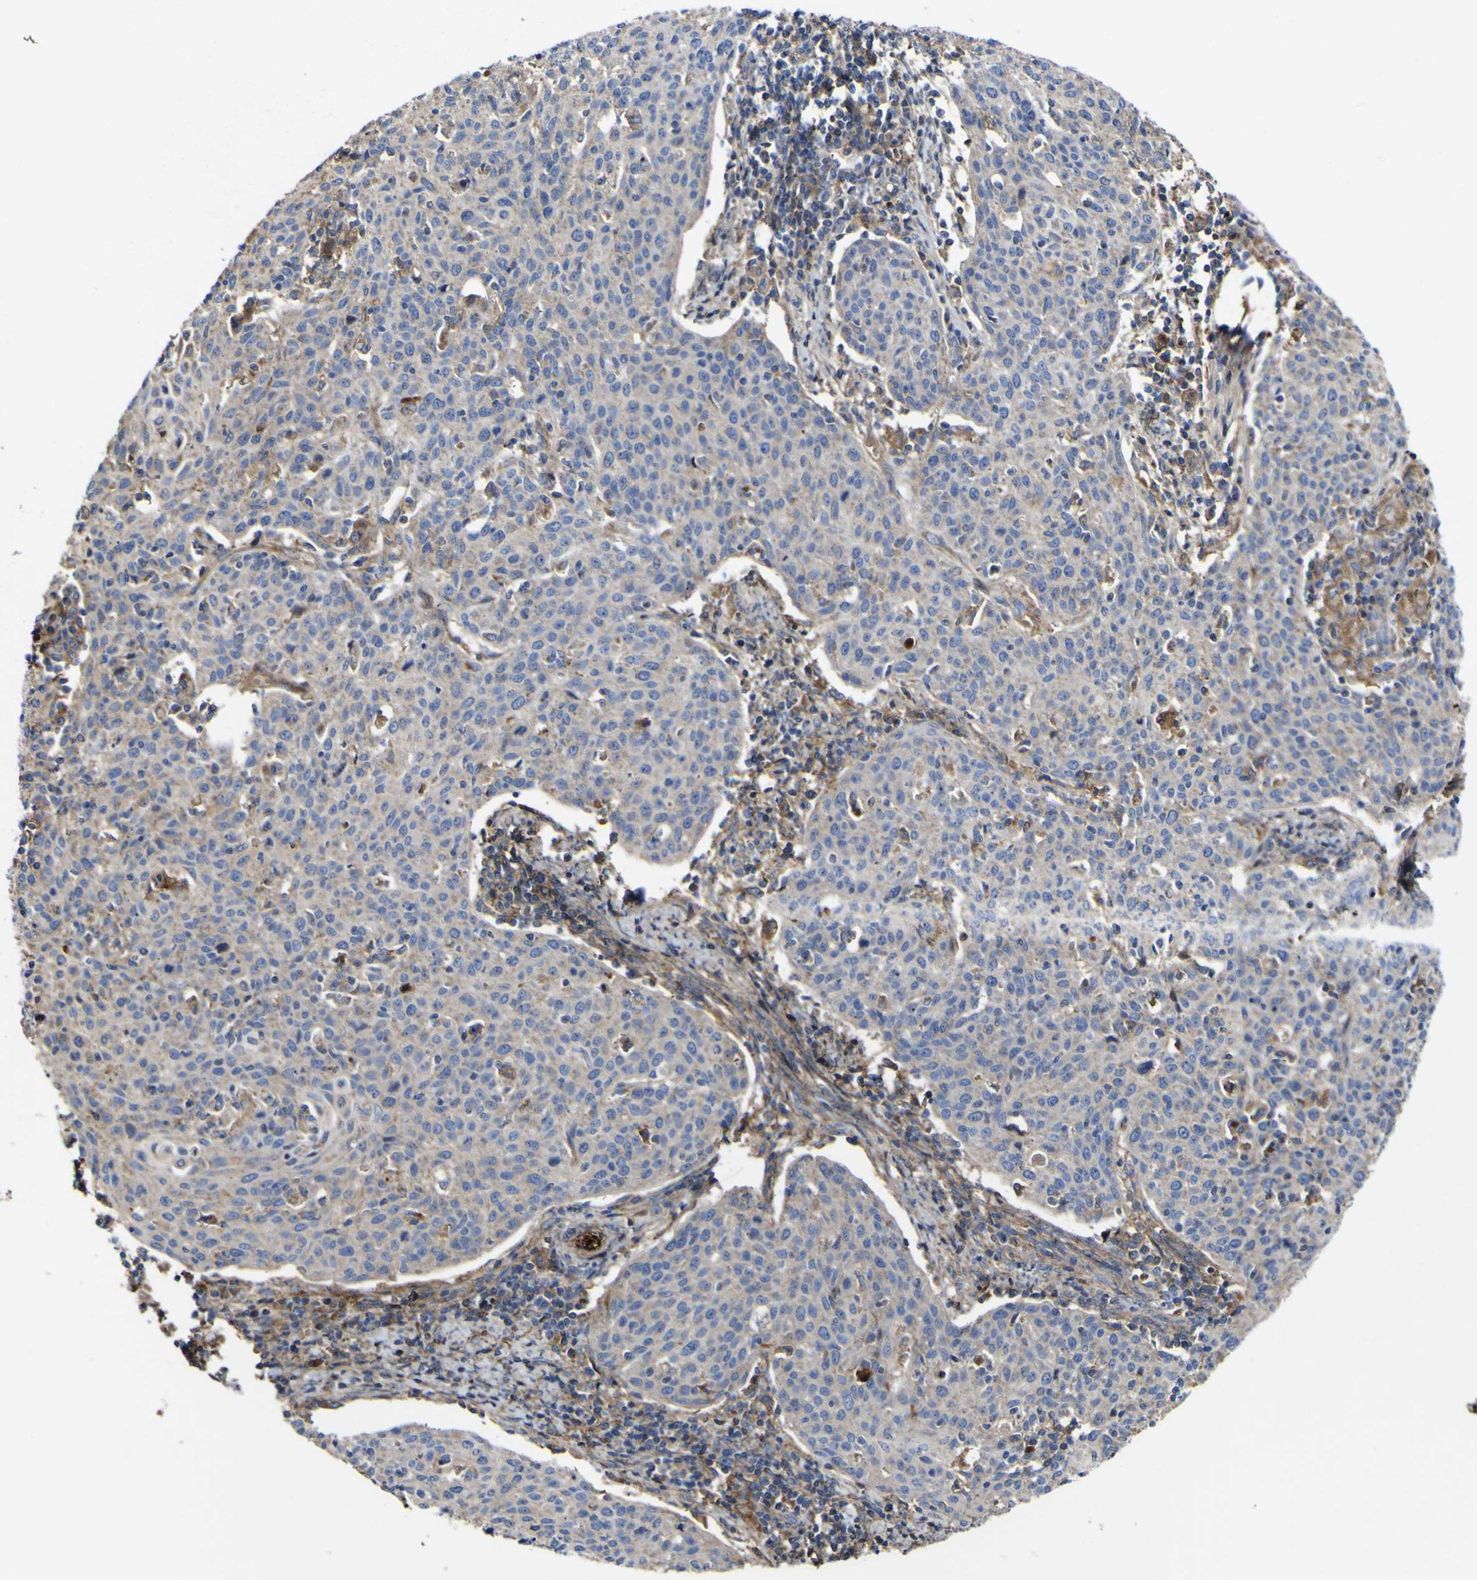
{"staining": {"intensity": "weak", "quantity": "<25%", "location": "cytoplasmic/membranous"}, "tissue": "cervical cancer", "cell_type": "Tumor cells", "image_type": "cancer", "snomed": [{"axis": "morphology", "description": "Squamous cell carcinoma, NOS"}, {"axis": "topography", "description": "Cervix"}], "caption": "The image exhibits no staining of tumor cells in cervical cancer (squamous cell carcinoma).", "gene": "CCDC90B", "patient": {"sex": "female", "age": 38}}